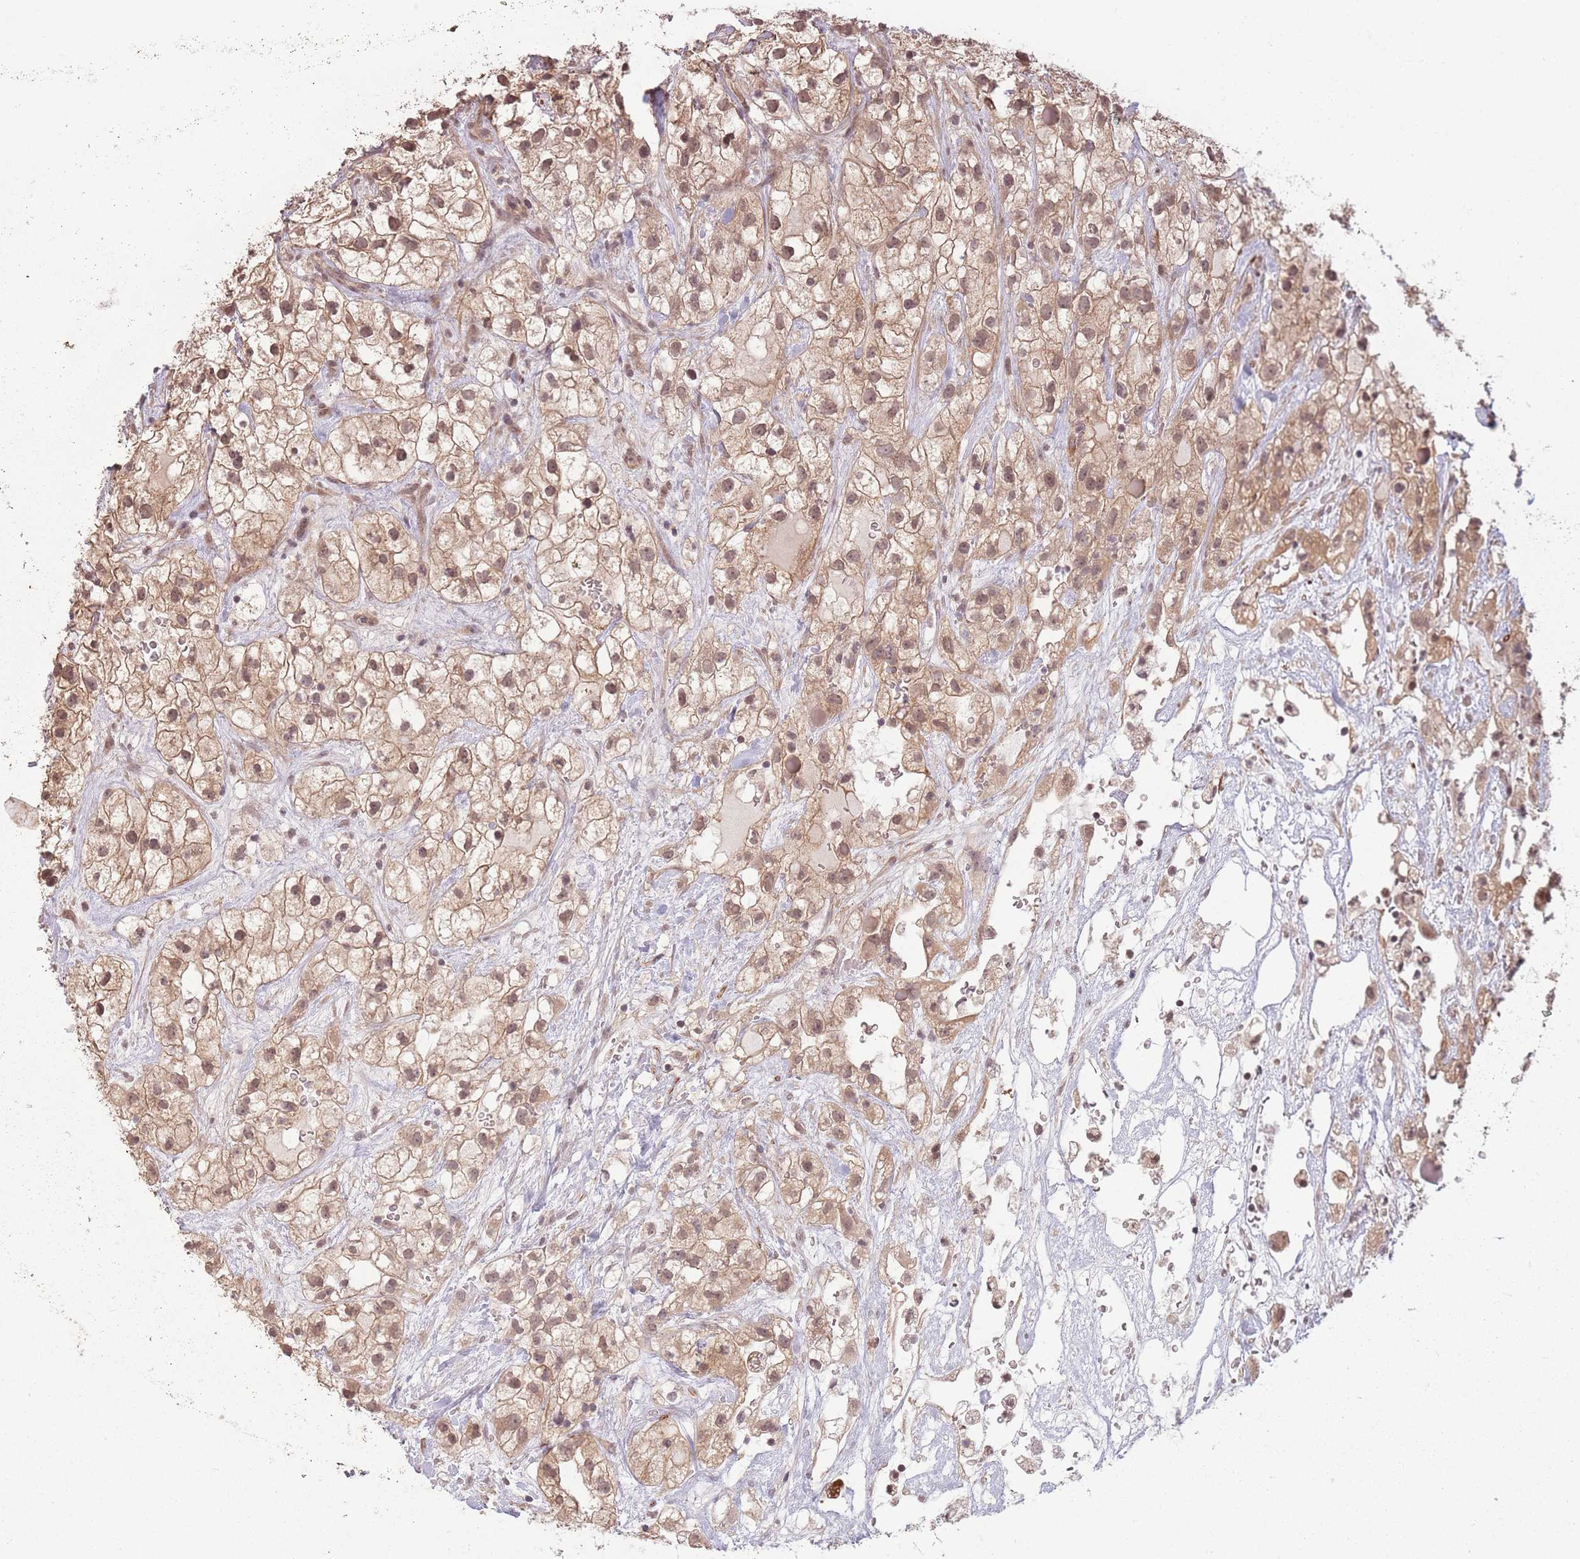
{"staining": {"intensity": "moderate", "quantity": ">75%", "location": "cytoplasmic/membranous,nuclear"}, "tissue": "renal cancer", "cell_type": "Tumor cells", "image_type": "cancer", "snomed": [{"axis": "morphology", "description": "Adenocarcinoma, NOS"}, {"axis": "topography", "description": "Kidney"}], "caption": "Renal adenocarcinoma stained with a brown dye shows moderate cytoplasmic/membranous and nuclear positive expression in approximately >75% of tumor cells.", "gene": "CCDC154", "patient": {"sex": "male", "age": 59}}